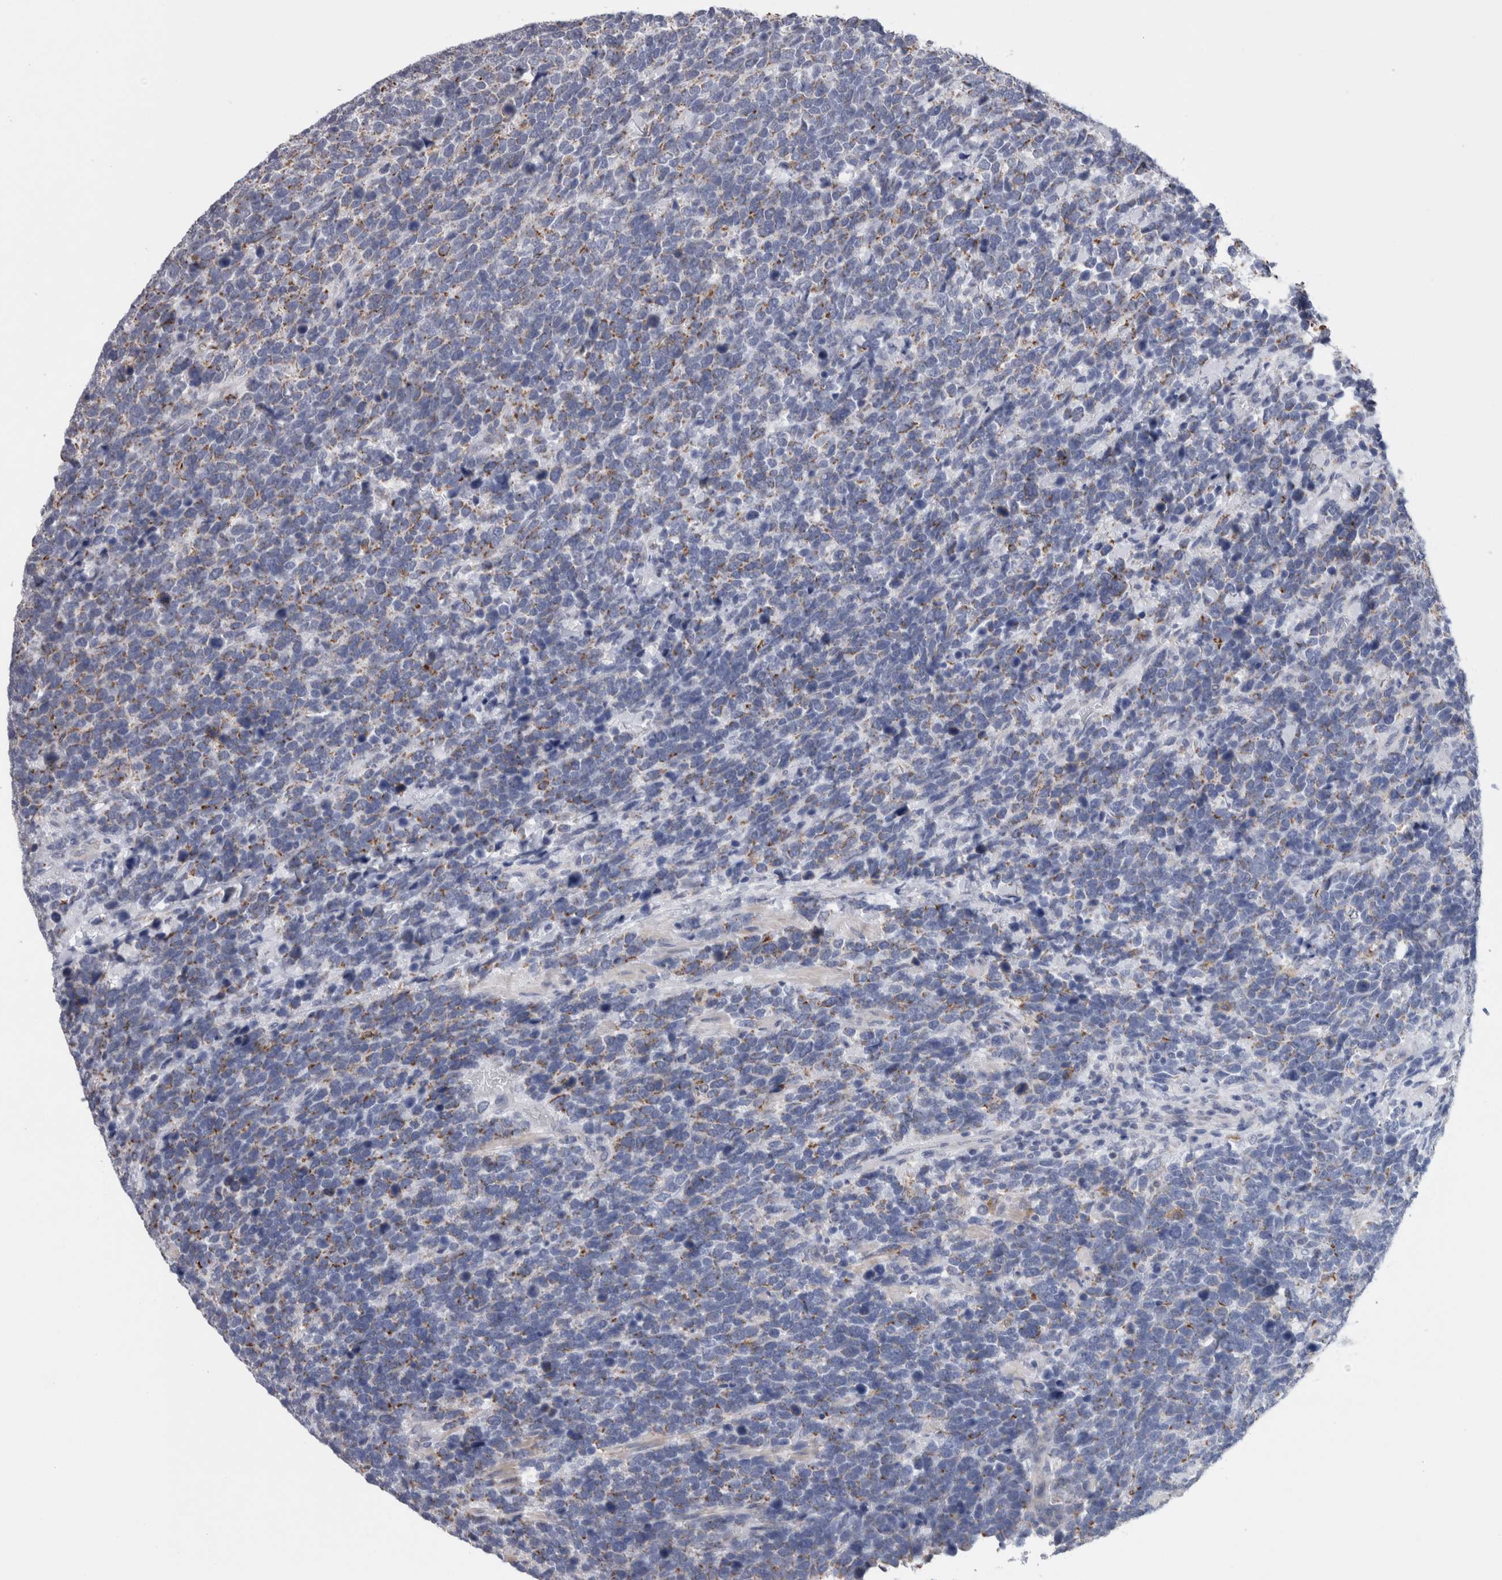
{"staining": {"intensity": "weak", "quantity": "25%-75%", "location": "cytoplasmic/membranous"}, "tissue": "urothelial cancer", "cell_type": "Tumor cells", "image_type": "cancer", "snomed": [{"axis": "morphology", "description": "Urothelial carcinoma, High grade"}, {"axis": "topography", "description": "Urinary bladder"}], "caption": "Urothelial cancer tissue reveals weak cytoplasmic/membranous staining in about 25%-75% of tumor cells, visualized by immunohistochemistry. The protein is shown in brown color, while the nuclei are stained blue.", "gene": "GDAP1", "patient": {"sex": "female", "age": 82}}